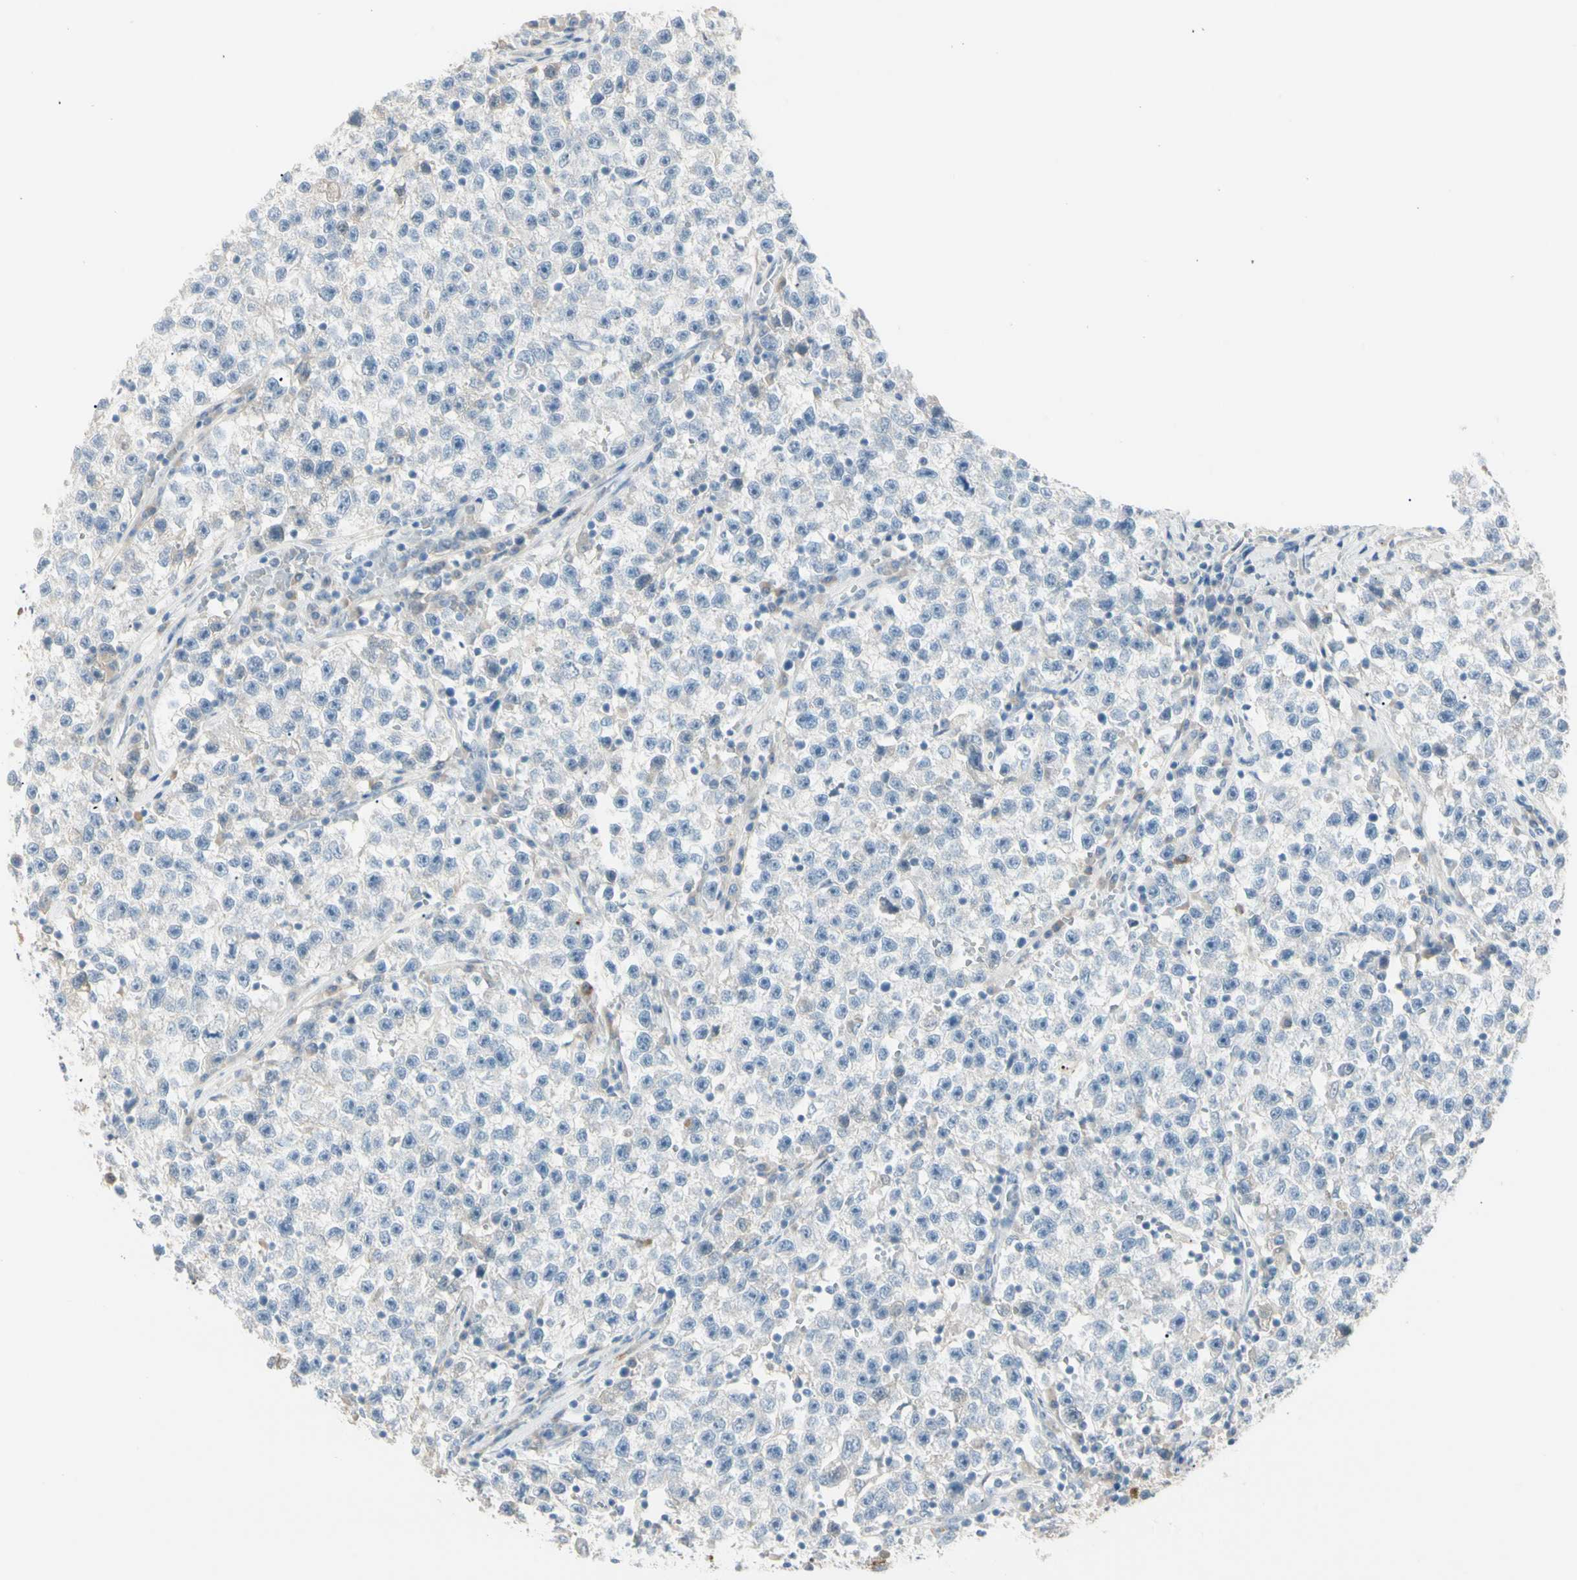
{"staining": {"intensity": "negative", "quantity": "none", "location": "none"}, "tissue": "testis cancer", "cell_type": "Tumor cells", "image_type": "cancer", "snomed": [{"axis": "morphology", "description": "Seminoma, NOS"}, {"axis": "topography", "description": "Testis"}], "caption": "The immunohistochemistry micrograph has no significant staining in tumor cells of testis cancer tissue. The staining was performed using DAB (3,3'-diaminobenzidine) to visualize the protein expression in brown, while the nuclei were stained in blue with hematoxylin (Magnification: 20x).", "gene": "ALDH18A1", "patient": {"sex": "male", "age": 22}}